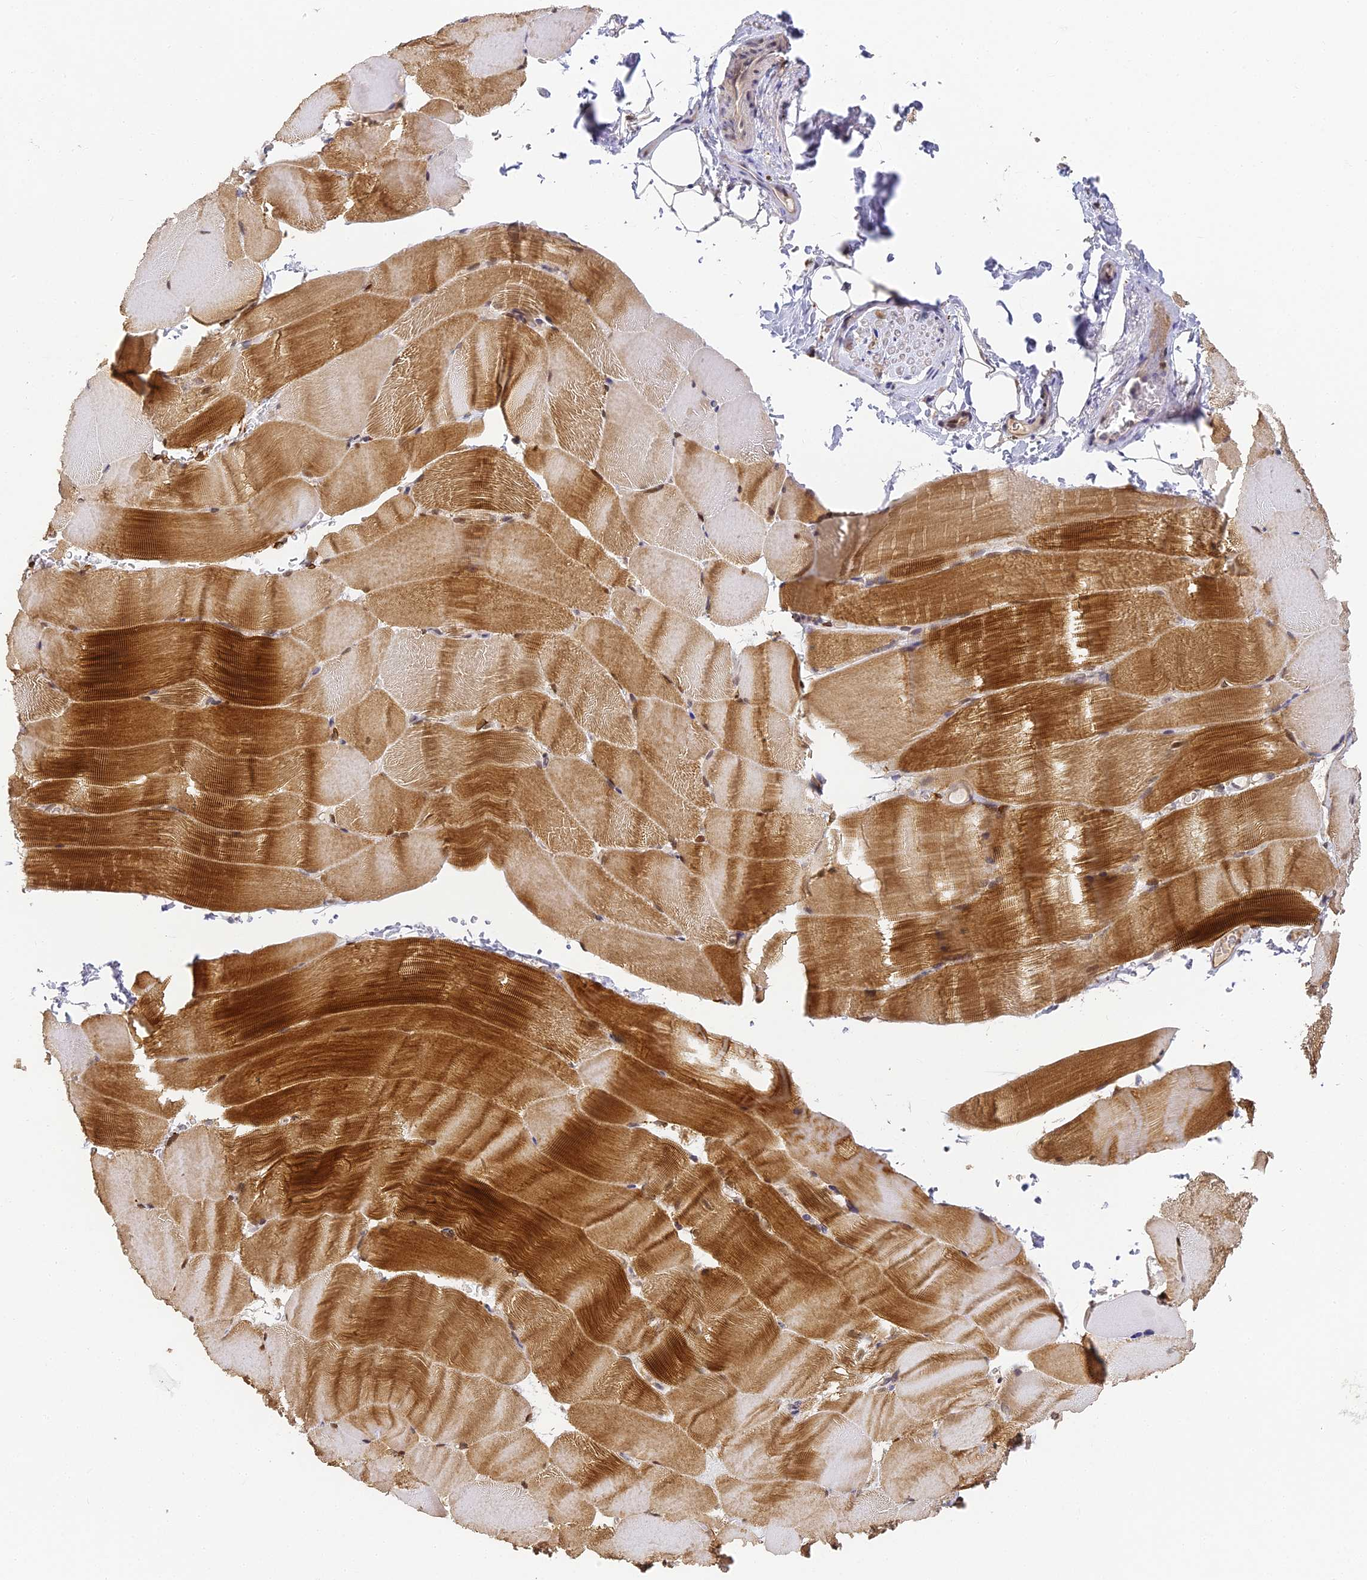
{"staining": {"intensity": "strong", "quantity": "25%-75%", "location": "cytoplasmic/membranous"}, "tissue": "skeletal muscle", "cell_type": "Myocytes", "image_type": "normal", "snomed": [{"axis": "morphology", "description": "Normal tissue, NOS"}, {"axis": "topography", "description": "Skeletal muscle"}, {"axis": "topography", "description": "Parathyroid gland"}], "caption": "A micrograph of skeletal muscle stained for a protein demonstrates strong cytoplasmic/membranous brown staining in myocytes. Nuclei are stained in blue.", "gene": "DNAAF10", "patient": {"sex": "female", "age": 37}}